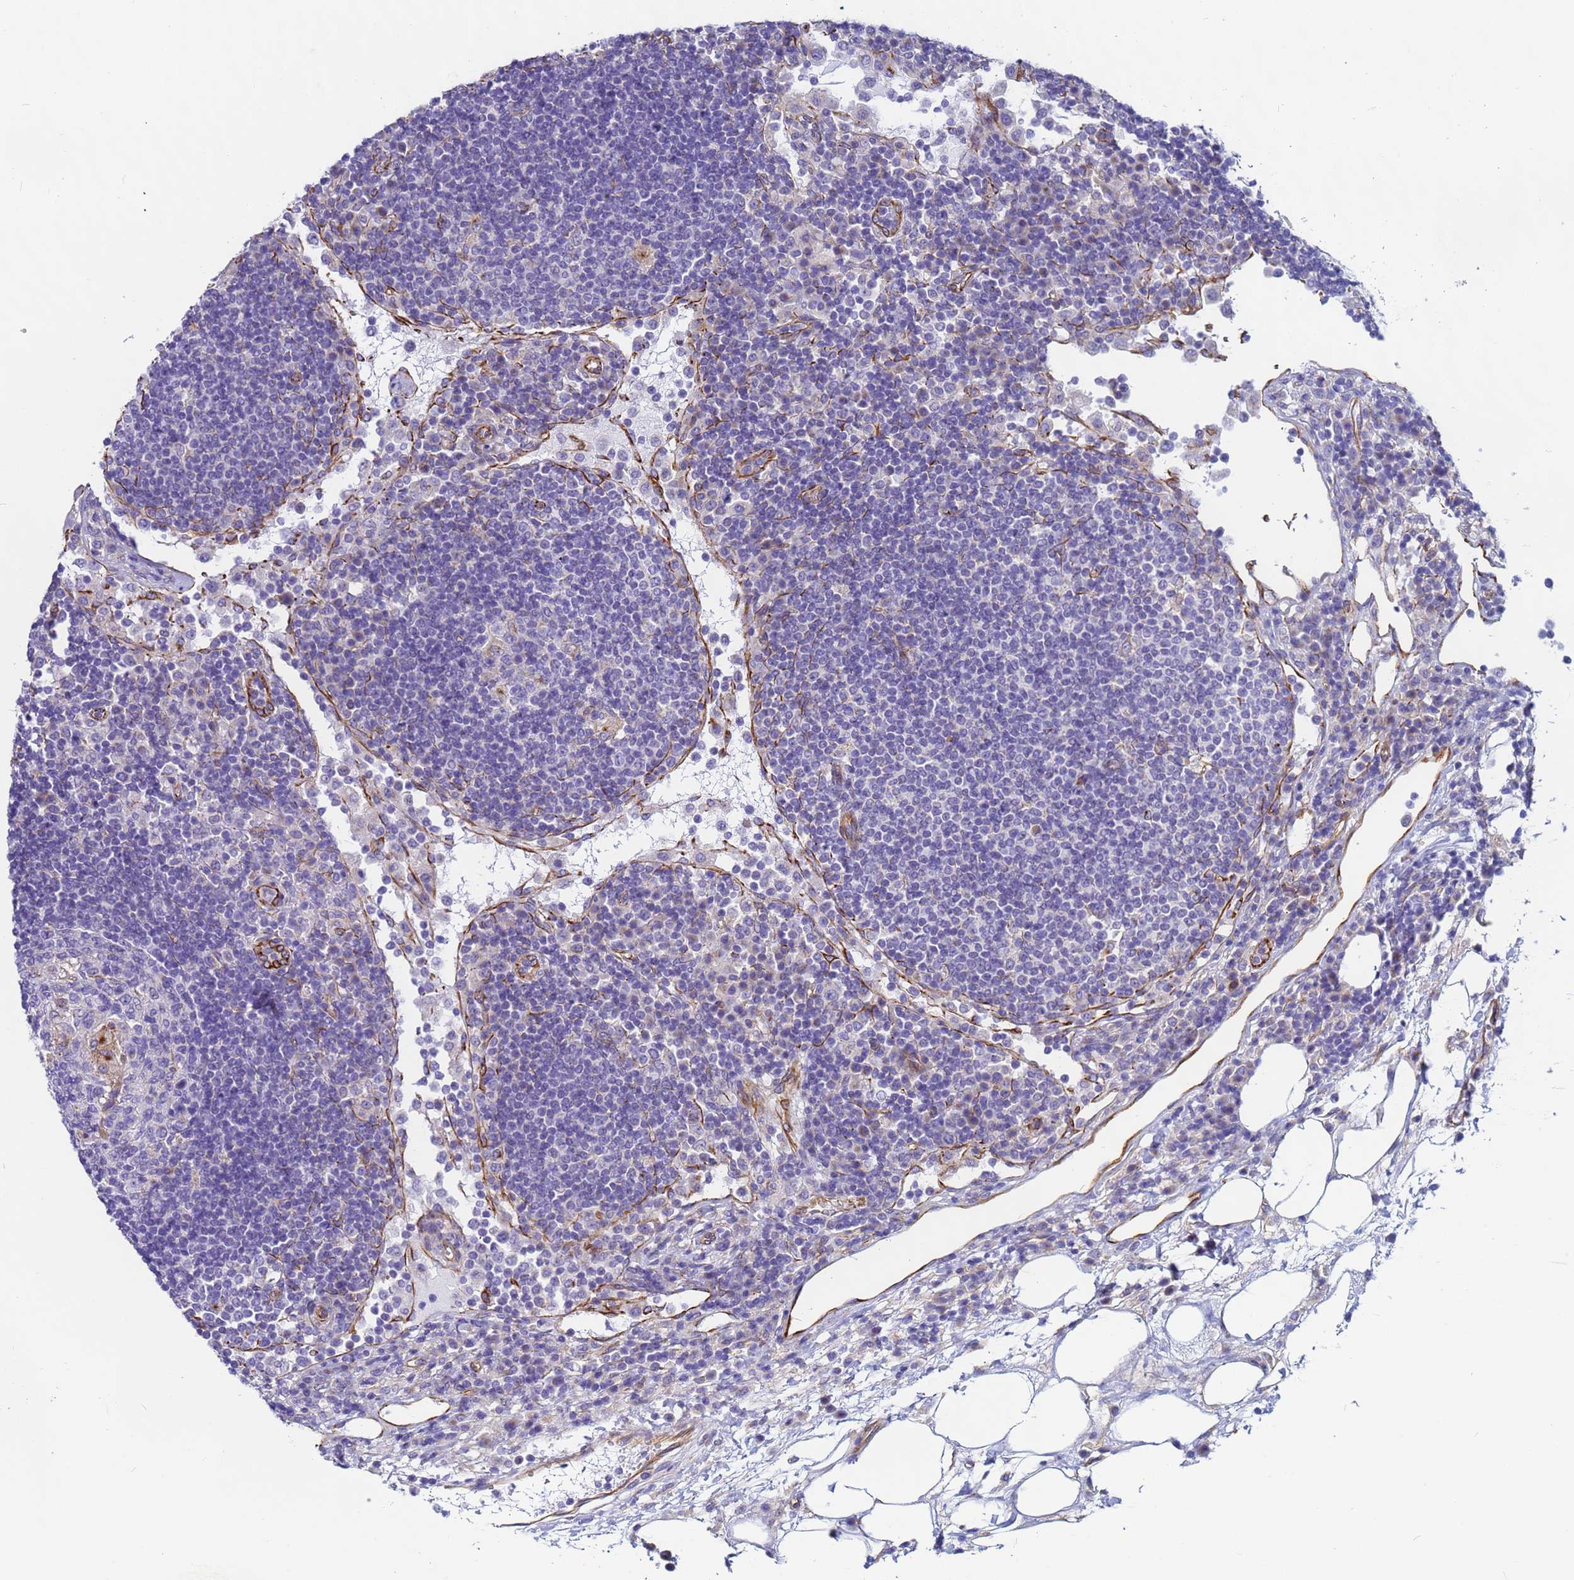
{"staining": {"intensity": "weak", "quantity": "<25%", "location": "cytoplasmic/membranous"}, "tissue": "lymph node", "cell_type": "Germinal center cells", "image_type": "normal", "snomed": [{"axis": "morphology", "description": "Normal tissue, NOS"}, {"axis": "topography", "description": "Lymph node"}], "caption": "Immunohistochemistry (IHC) micrograph of normal lymph node: human lymph node stained with DAB (3,3'-diaminobenzidine) exhibits no significant protein expression in germinal center cells.", "gene": "UBXN2B", "patient": {"sex": "female", "age": 53}}